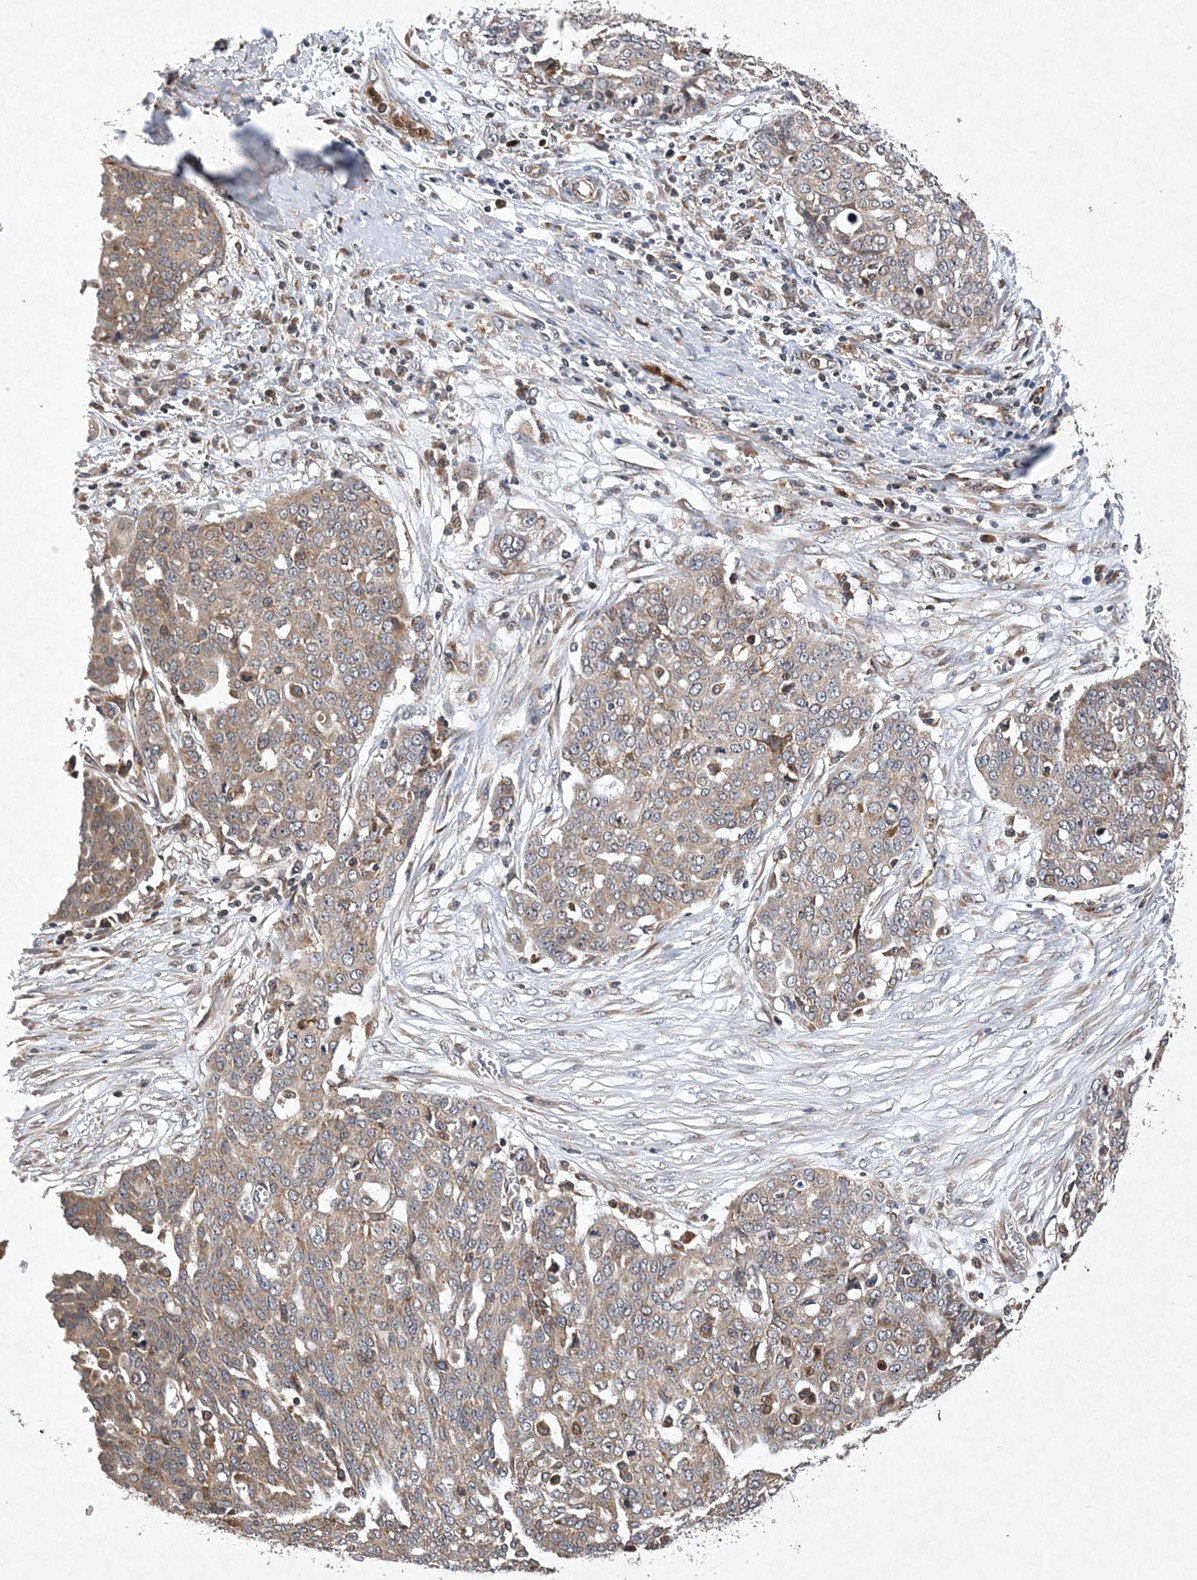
{"staining": {"intensity": "weak", "quantity": "25%-75%", "location": "cytoplasmic/membranous"}, "tissue": "ovarian cancer", "cell_type": "Tumor cells", "image_type": "cancer", "snomed": [{"axis": "morphology", "description": "Cystadenocarcinoma, serous, NOS"}, {"axis": "topography", "description": "Soft tissue"}, {"axis": "topography", "description": "Ovary"}], "caption": "A micrograph of ovarian cancer (serous cystadenocarcinoma) stained for a protein demonstrates weak cytoplasmic/membranous brown staining in tumor cells.", "gene": "PROSER1", "patient": {"sex": "female", "age": 57}}